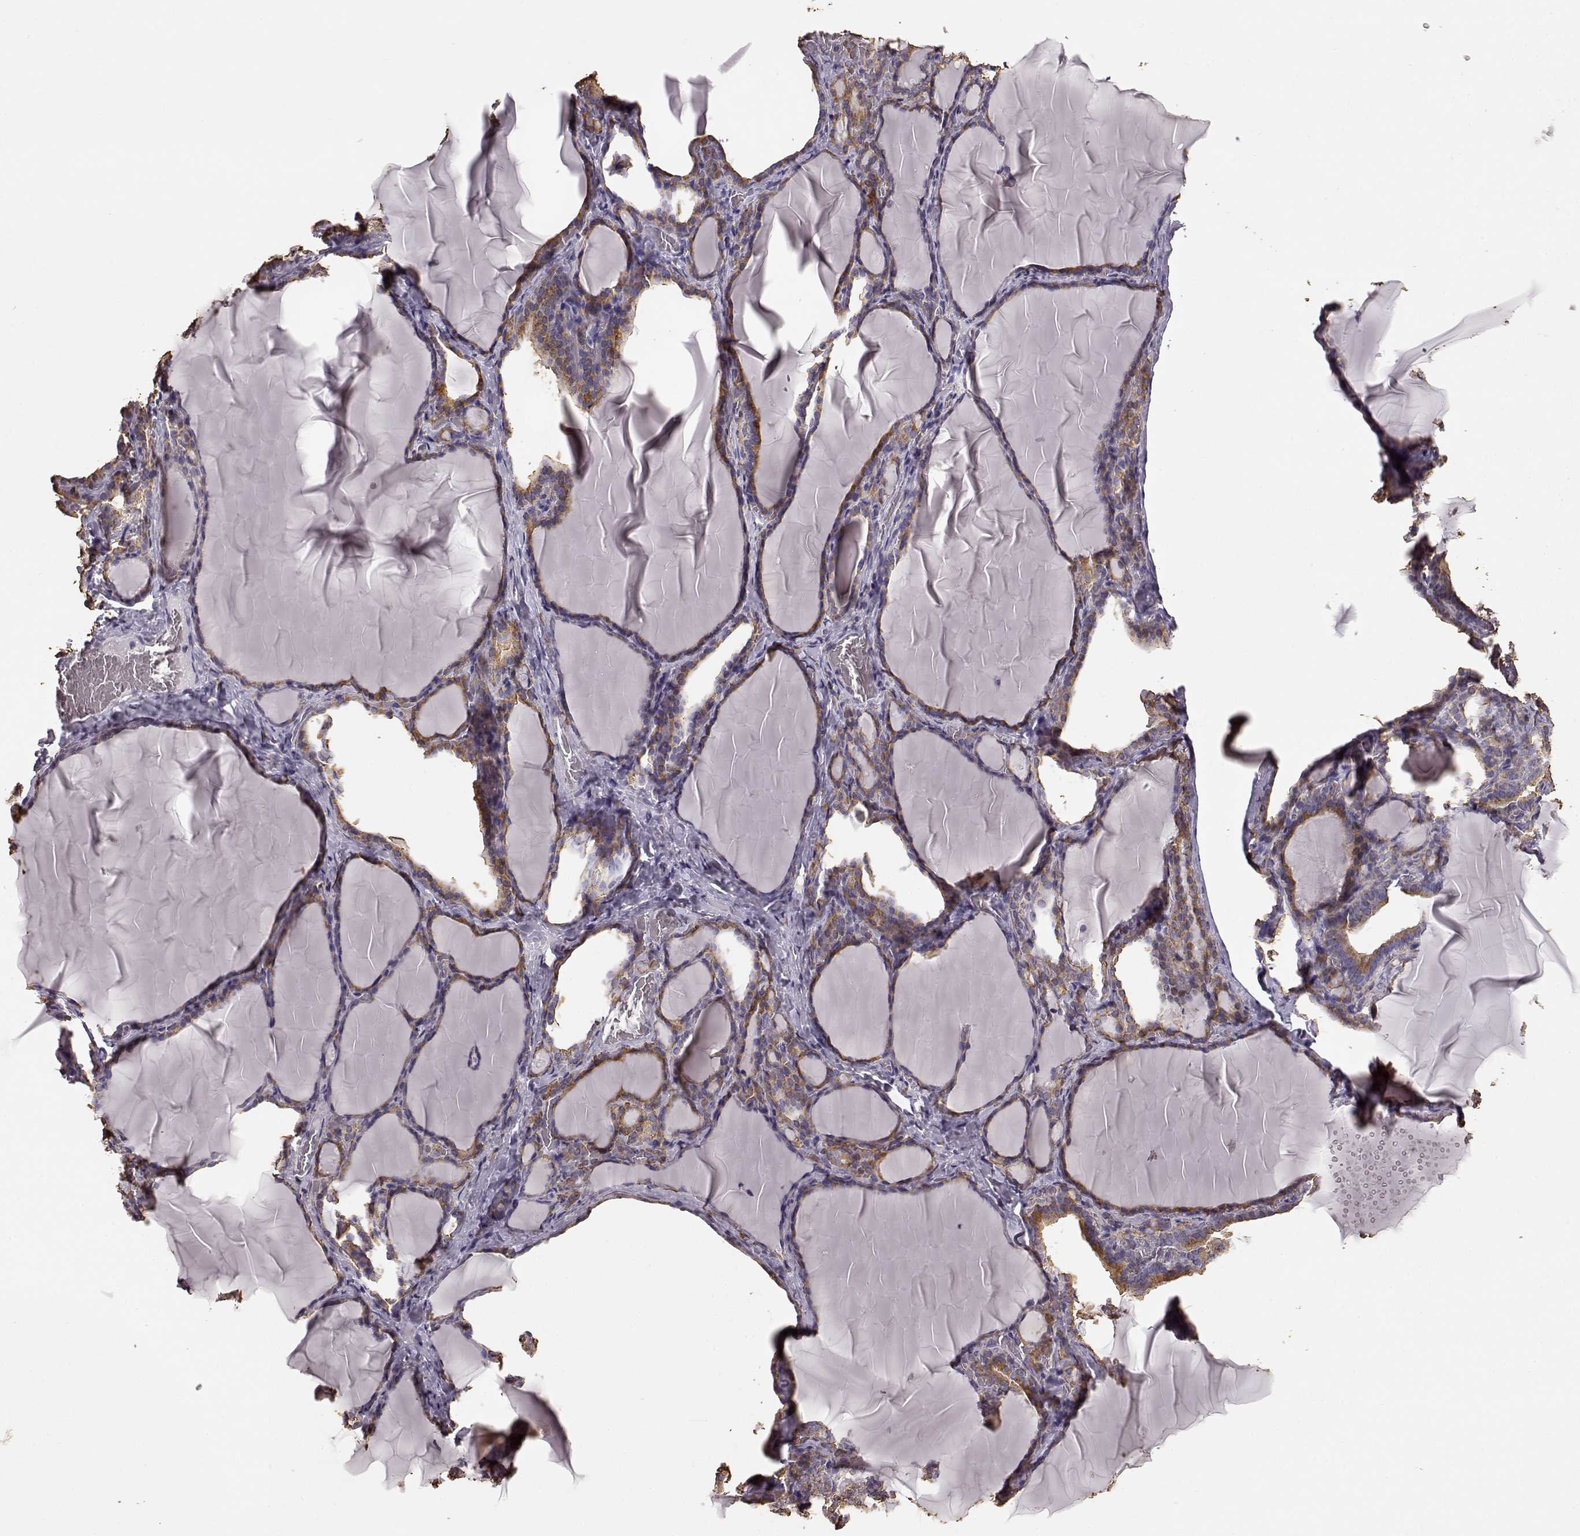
{"staining": {"intensity": "weak", "quantity": ">75%", "location": "cytoplasmic/membranous"}, "tissue": "thyroid gland", "cell_type": "Glandular cells", "image_type": "normal", "snomed": [{"axis": "morphology", "description": "Normal tissue, NOS"}, {"axis": "morphology", "description": "Hyperplasia, NOS"}, {"axis": "topography", "description": "Thyroid gland"}], "caption": "Benign thyroid gland demonstrates weak cytoplasmic/membranous staining in approximately >75% of glandular cells, visualized by immunohistochemistry. The protein of interest is stained brown, and the nuclei are stained in blue (DAB IHC with brightfield microscopy, high magnification).", "gene": "GABRG3", "patient": {"sex": "female", "age": 27}}